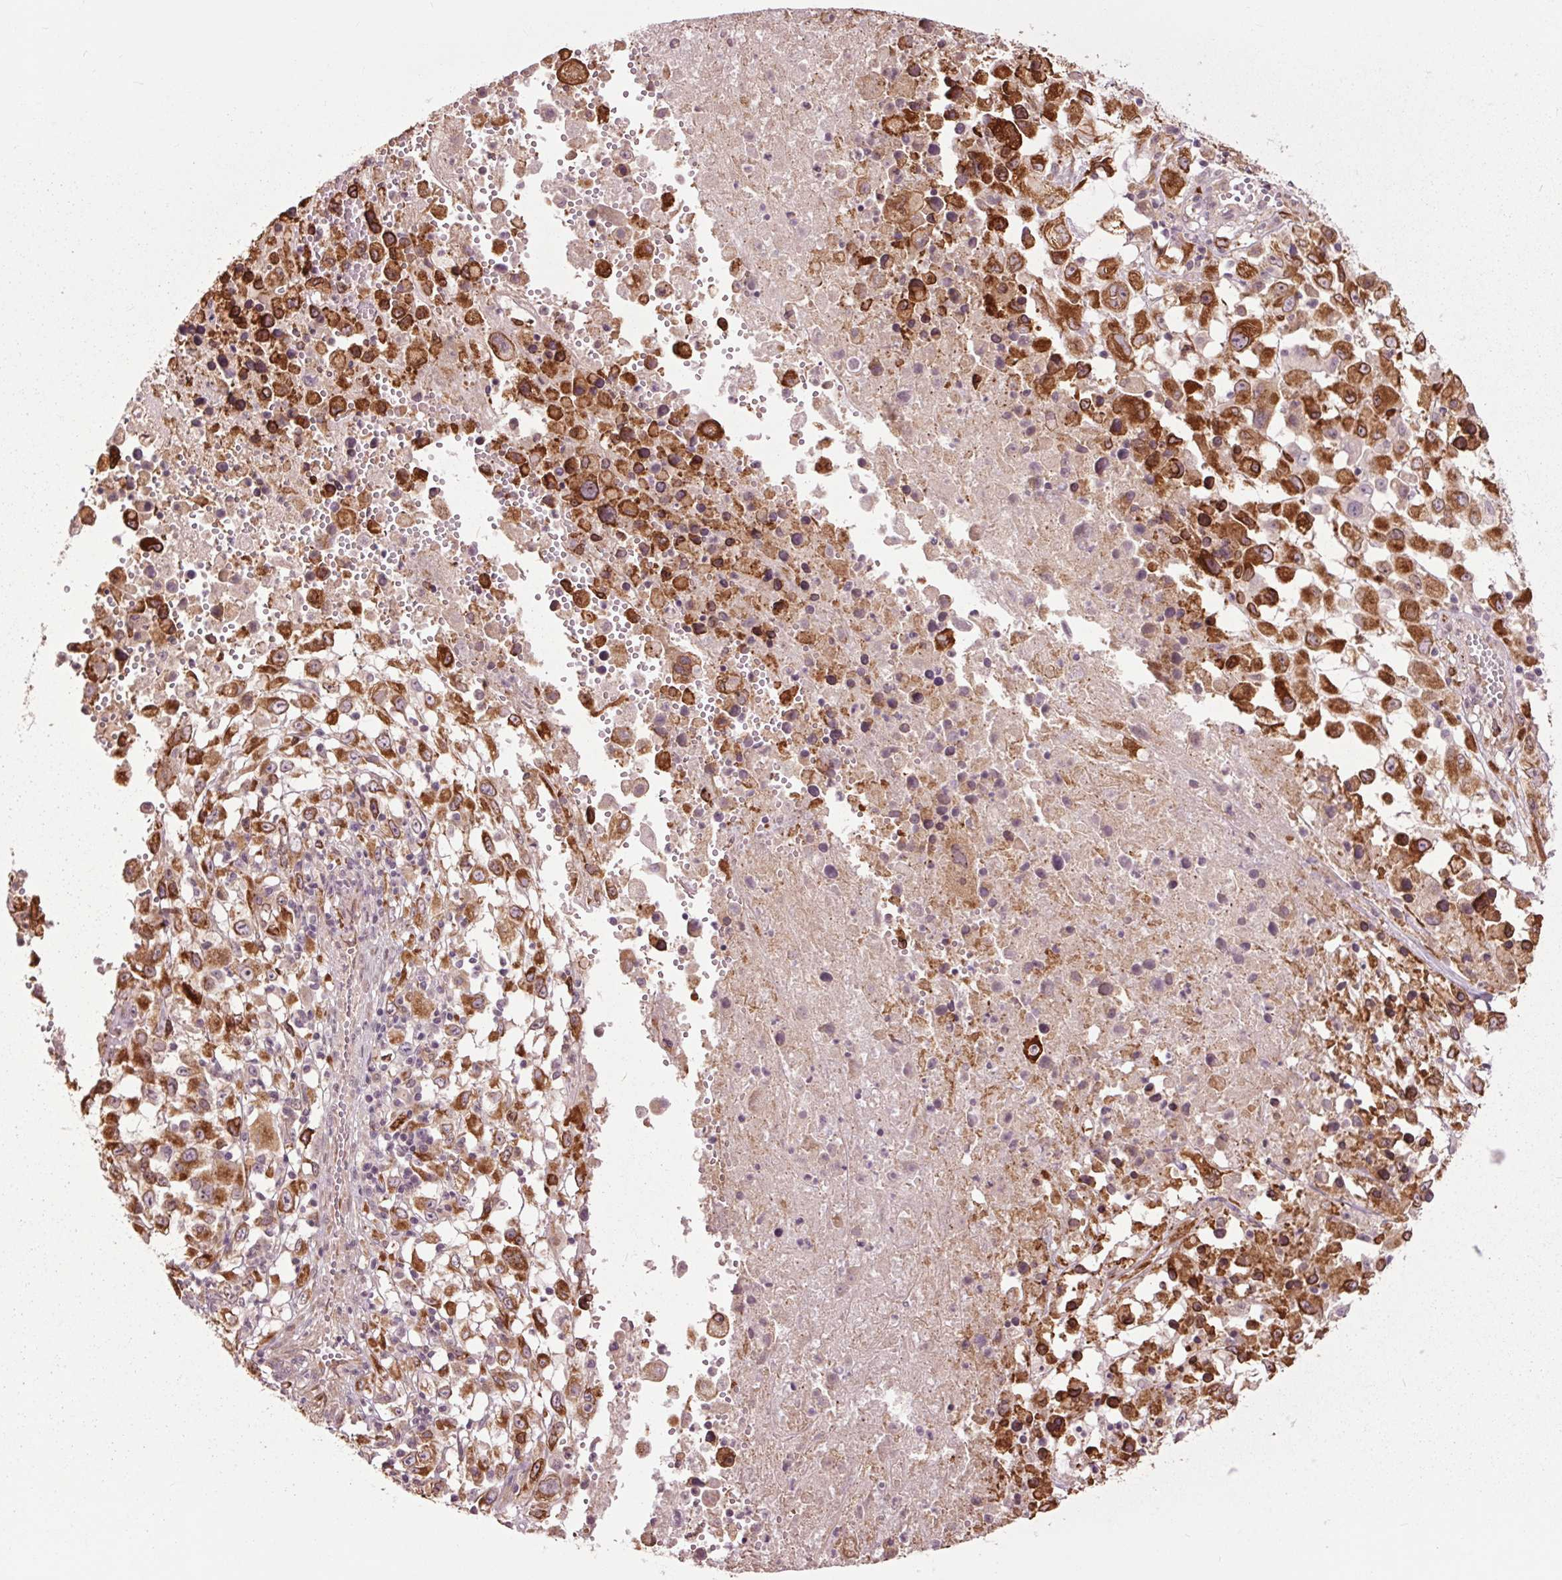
{"staining": {"intensity": "moderate", "quantity": ">75%", "location": "cytoplasmic/membranous"}, "tissue": "melanoma", "cell_type": "Tumor cells", "image_type": "cancer", "snomed": [{"axis": "morphology", "description": "Malignant melanoma, Metastatic site"}, {"axis": "topography", "description": "Soft tissue"}], "caption": "A medium amount of moderate cytoplasmic/membranous positivity is appreciated in about >75% of tumor cells in melanoma tissue. The protein of interest is shown in brown color, while the nuclei are stained blue.", "gene": "HAUS5", "patient": {"sex": "male", "age": 50}}